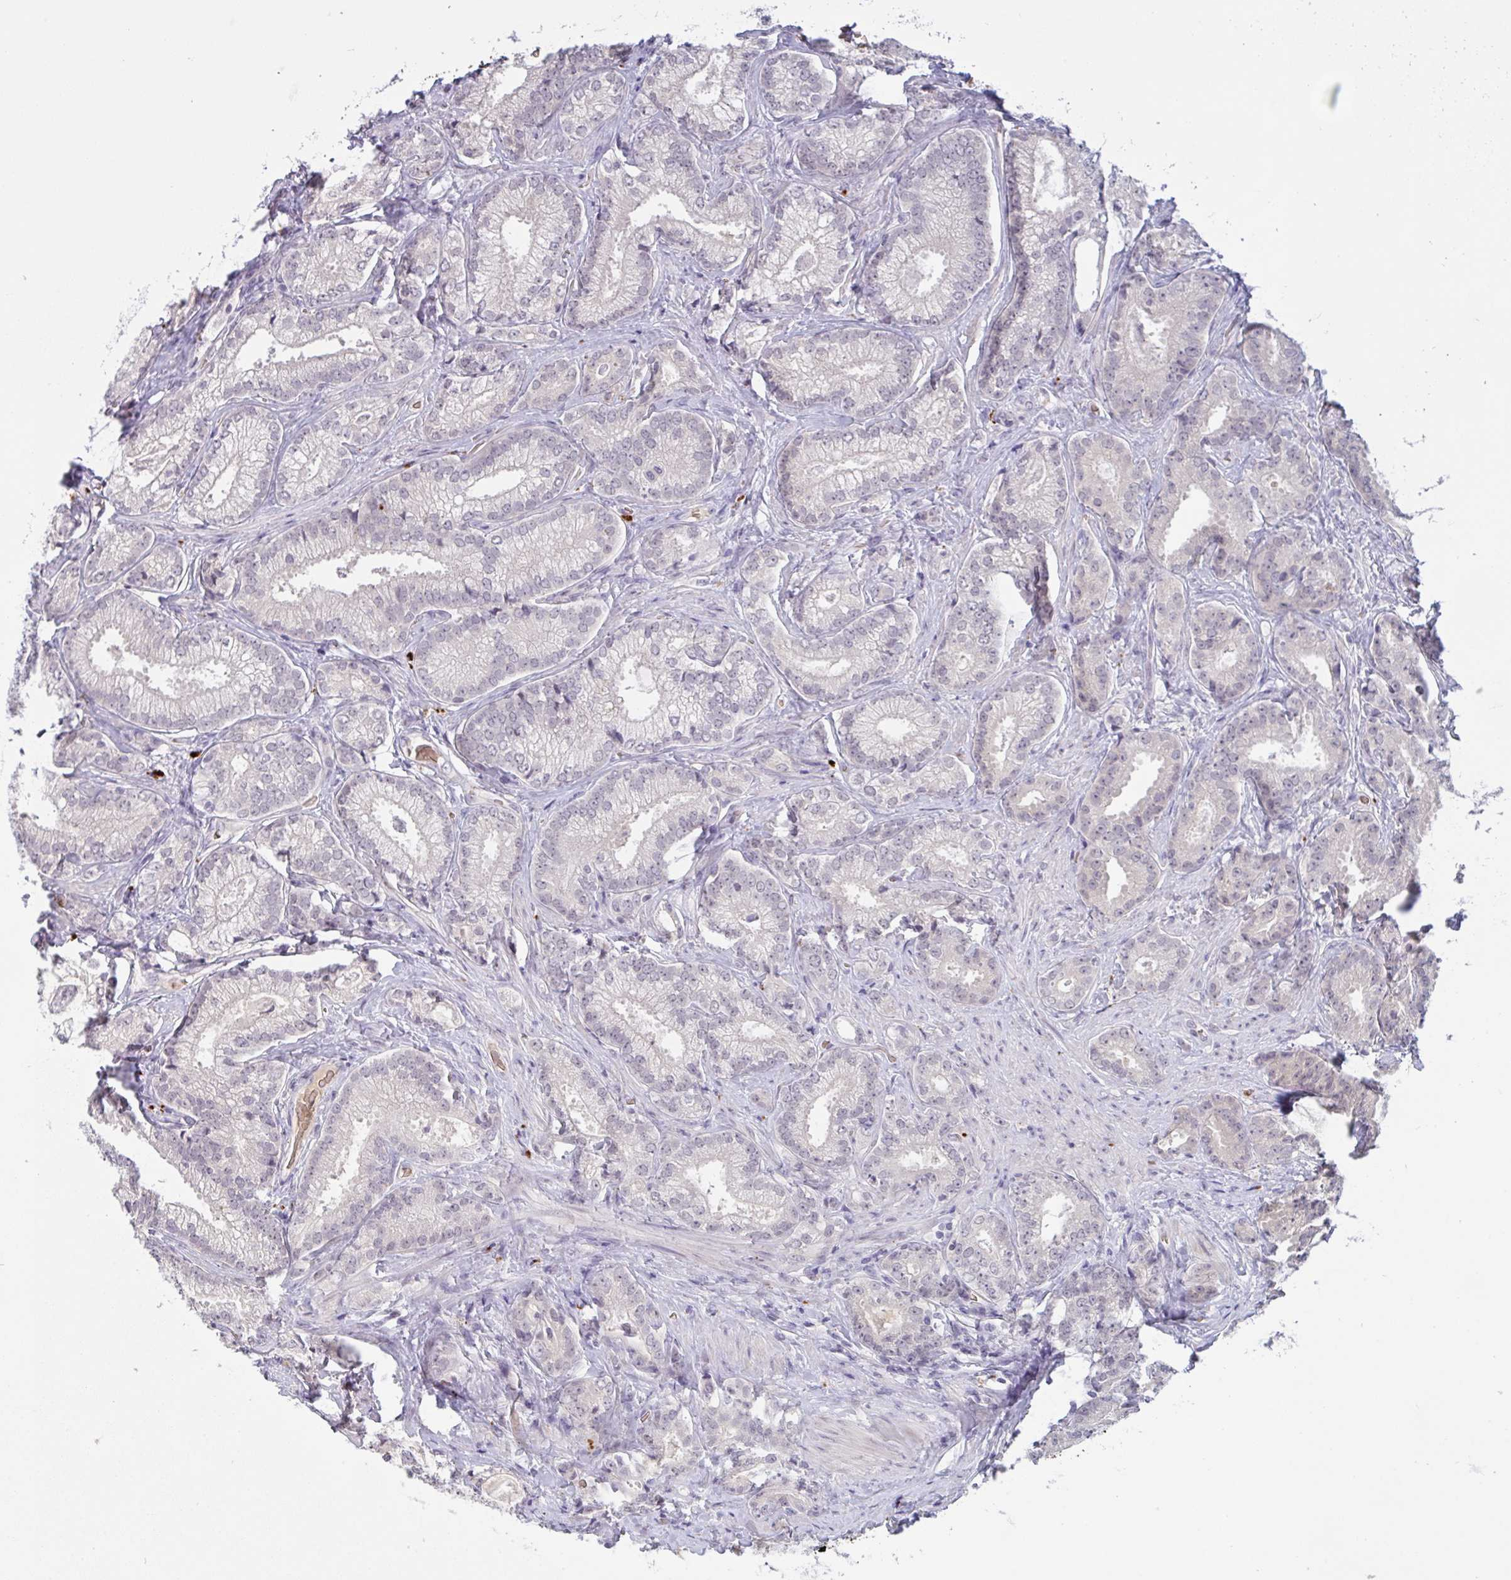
{"staining": {"intensity": "negative", "quantity": "none", "location": "none"}, "tissue": "prostate cancer", "cell_type": "Tumor cells", "image_type": "cancer", "snomed": [{"axis": "morphology", "description": "Adenocarcinoma, Low grade"}, {"axis": "topography", "description": "Prostate"}], "caption": "Immunohistochemical staining of prostate cancer (adenocarcinoma (low-grade)) reveals no significant expression in tumor cells.", "gene": "RHAG", "patient": {"sex": "male", "age": 63}}